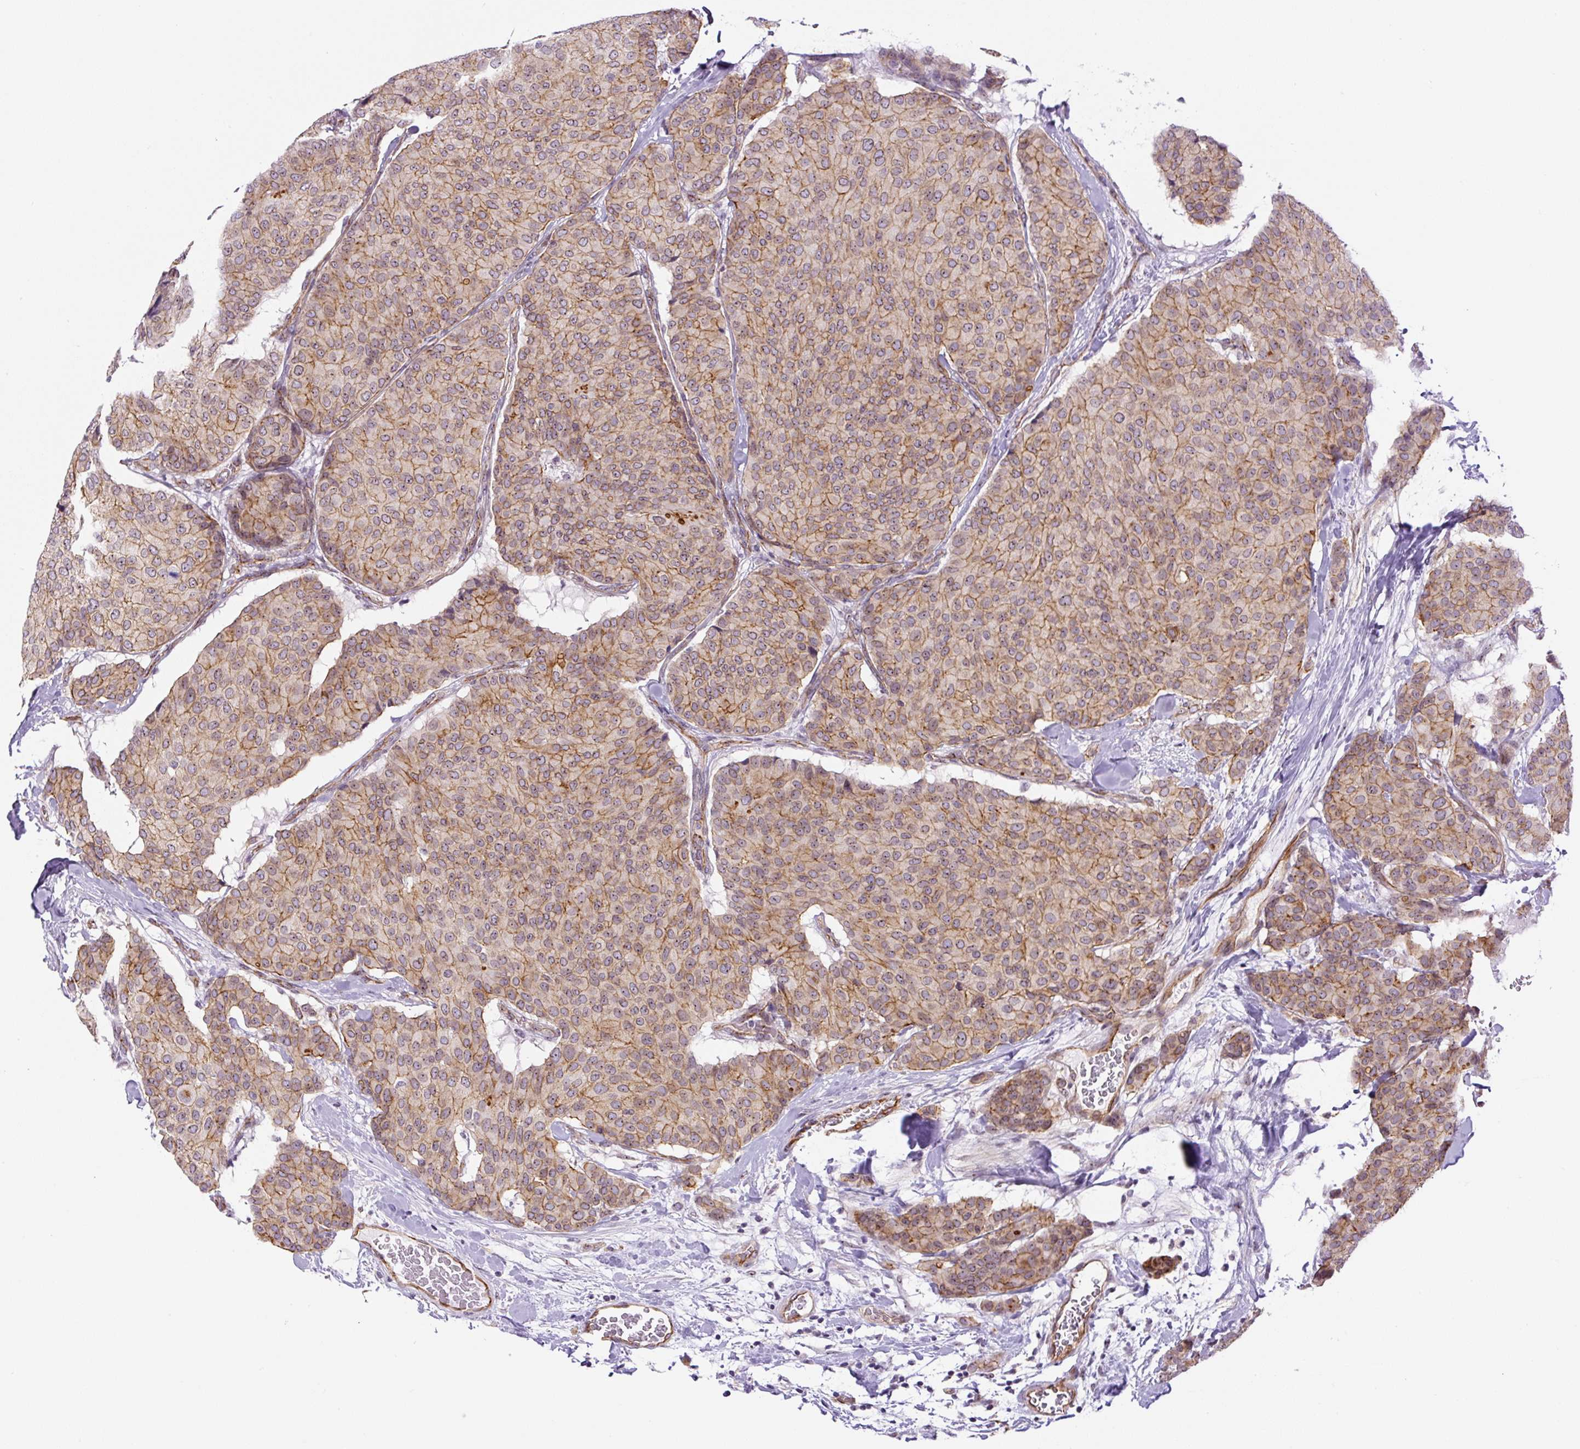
{"staining": {"intensity": "moderate", "quantity": ">75%", "location": "cytoplasmic/membranous"}, "tissue": "breast cancer", "cell_type": "Tumor cells", "image_type": "cancer", "snomed": [{"axis": "morphology", "description": "Duct carcinoma"}, {"axis": "topography", "description": "Breast"}], "caption": "A photomicrograph of human breast invasive ductal carcinoma stained for a protein demonstrates moderate cytoplasmic/membranous brown staining in tumor cells. Nuclei are stained in blue.", "gene": "MYO5C", "patient": {"sex": "female", "age": 75}}